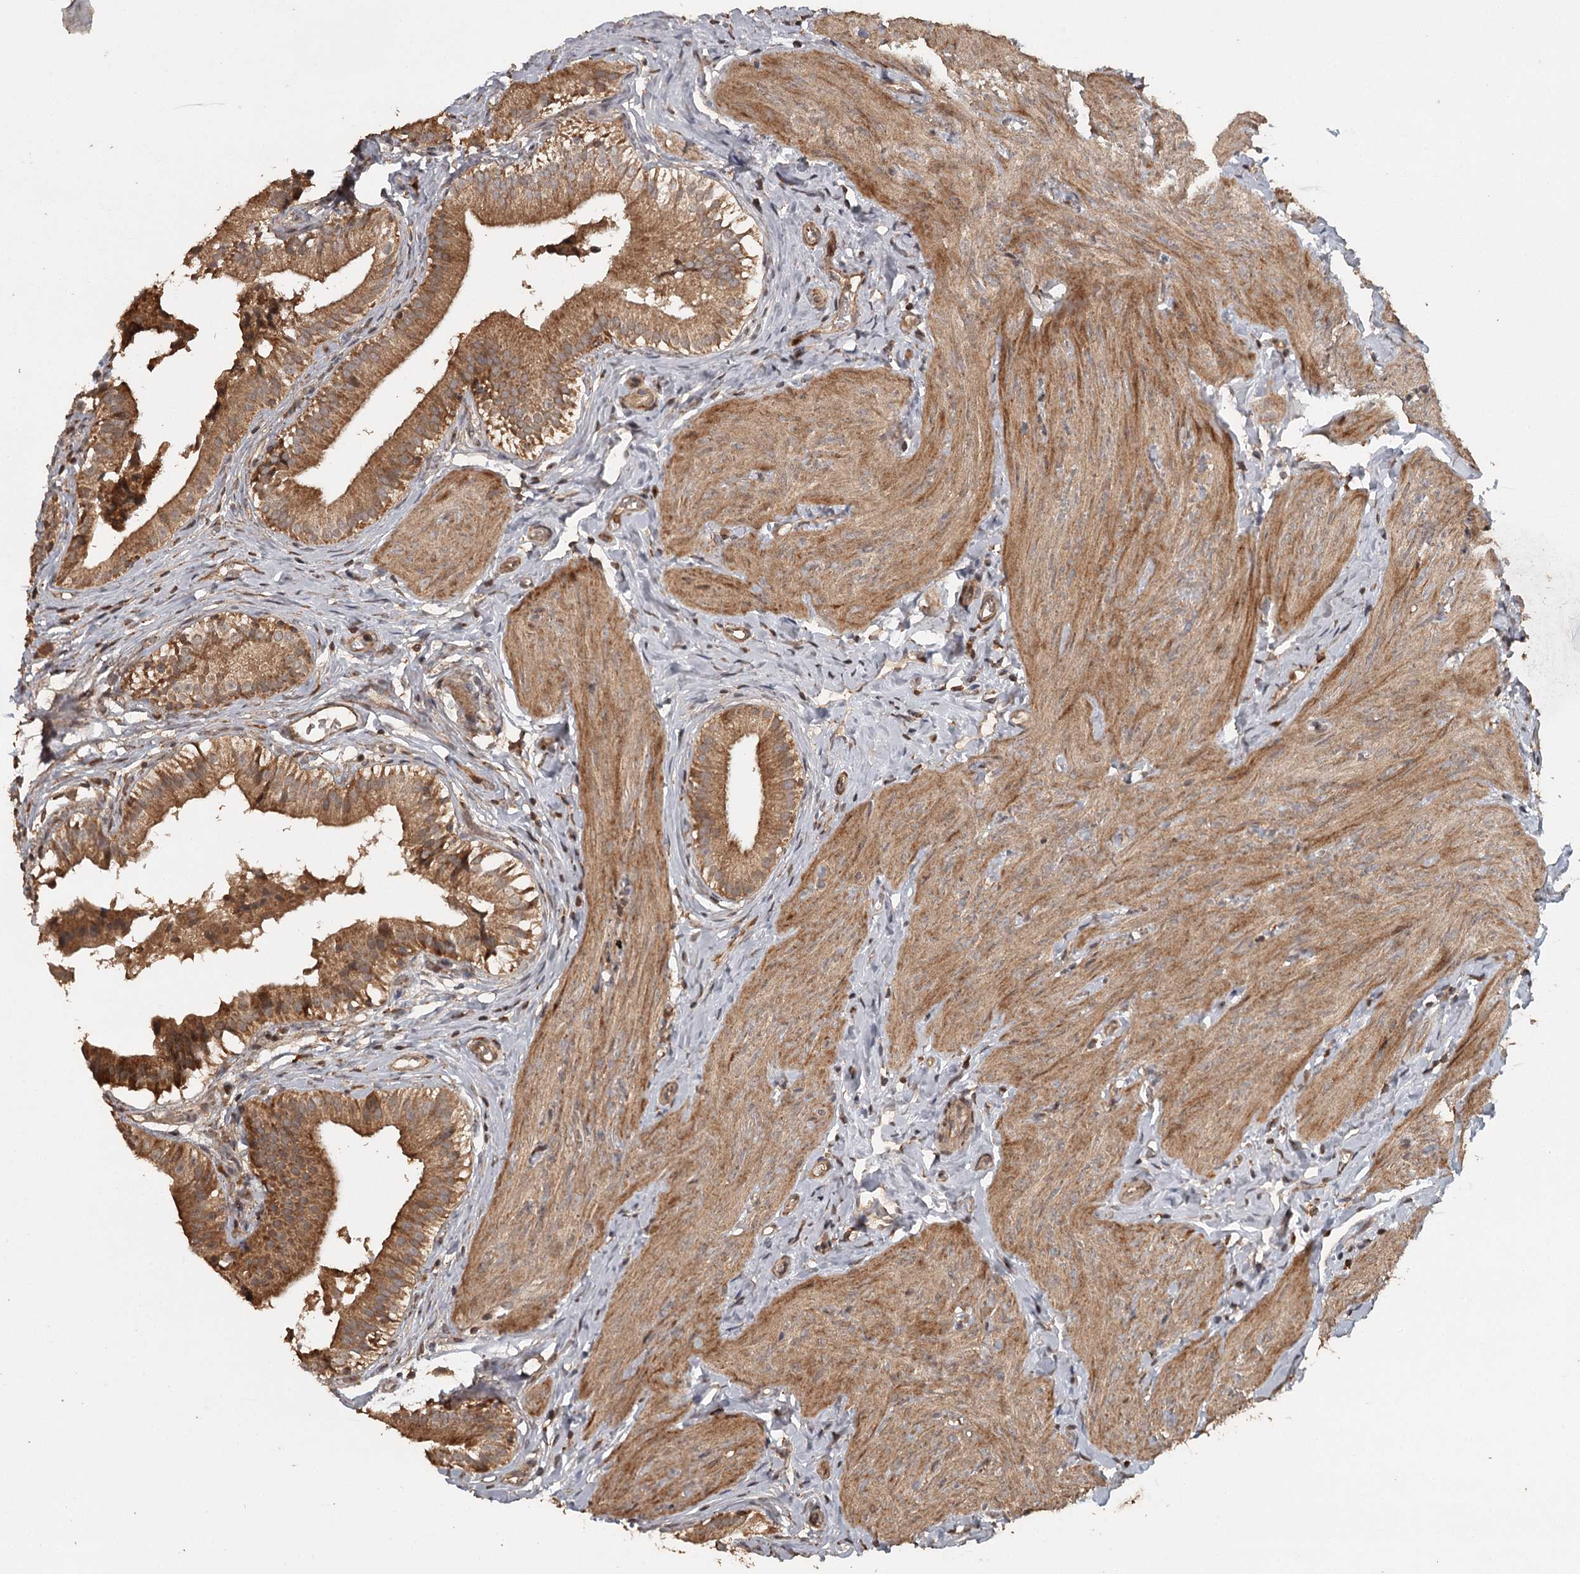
{"staining": {"intensity": "strong", "quantity": "25%-75%", "location": "cytoplasmic/membranous"}, "tissue": "gallbladder", "cell_type": "Glandular cells", "image_type": "normal", "snomed": [{"axis": "morphology", "description": "Normal tissue, NOS"}, {"axis": "topography", "description": "Gallbladder"}], "caption": "Strong cytoplasmic/membranous protein positivity is identified in approximately 25%-75% of glandular cells in gallbladder.", "gene": "FAXC", "patient": {"sex": "female", "age": 47}}